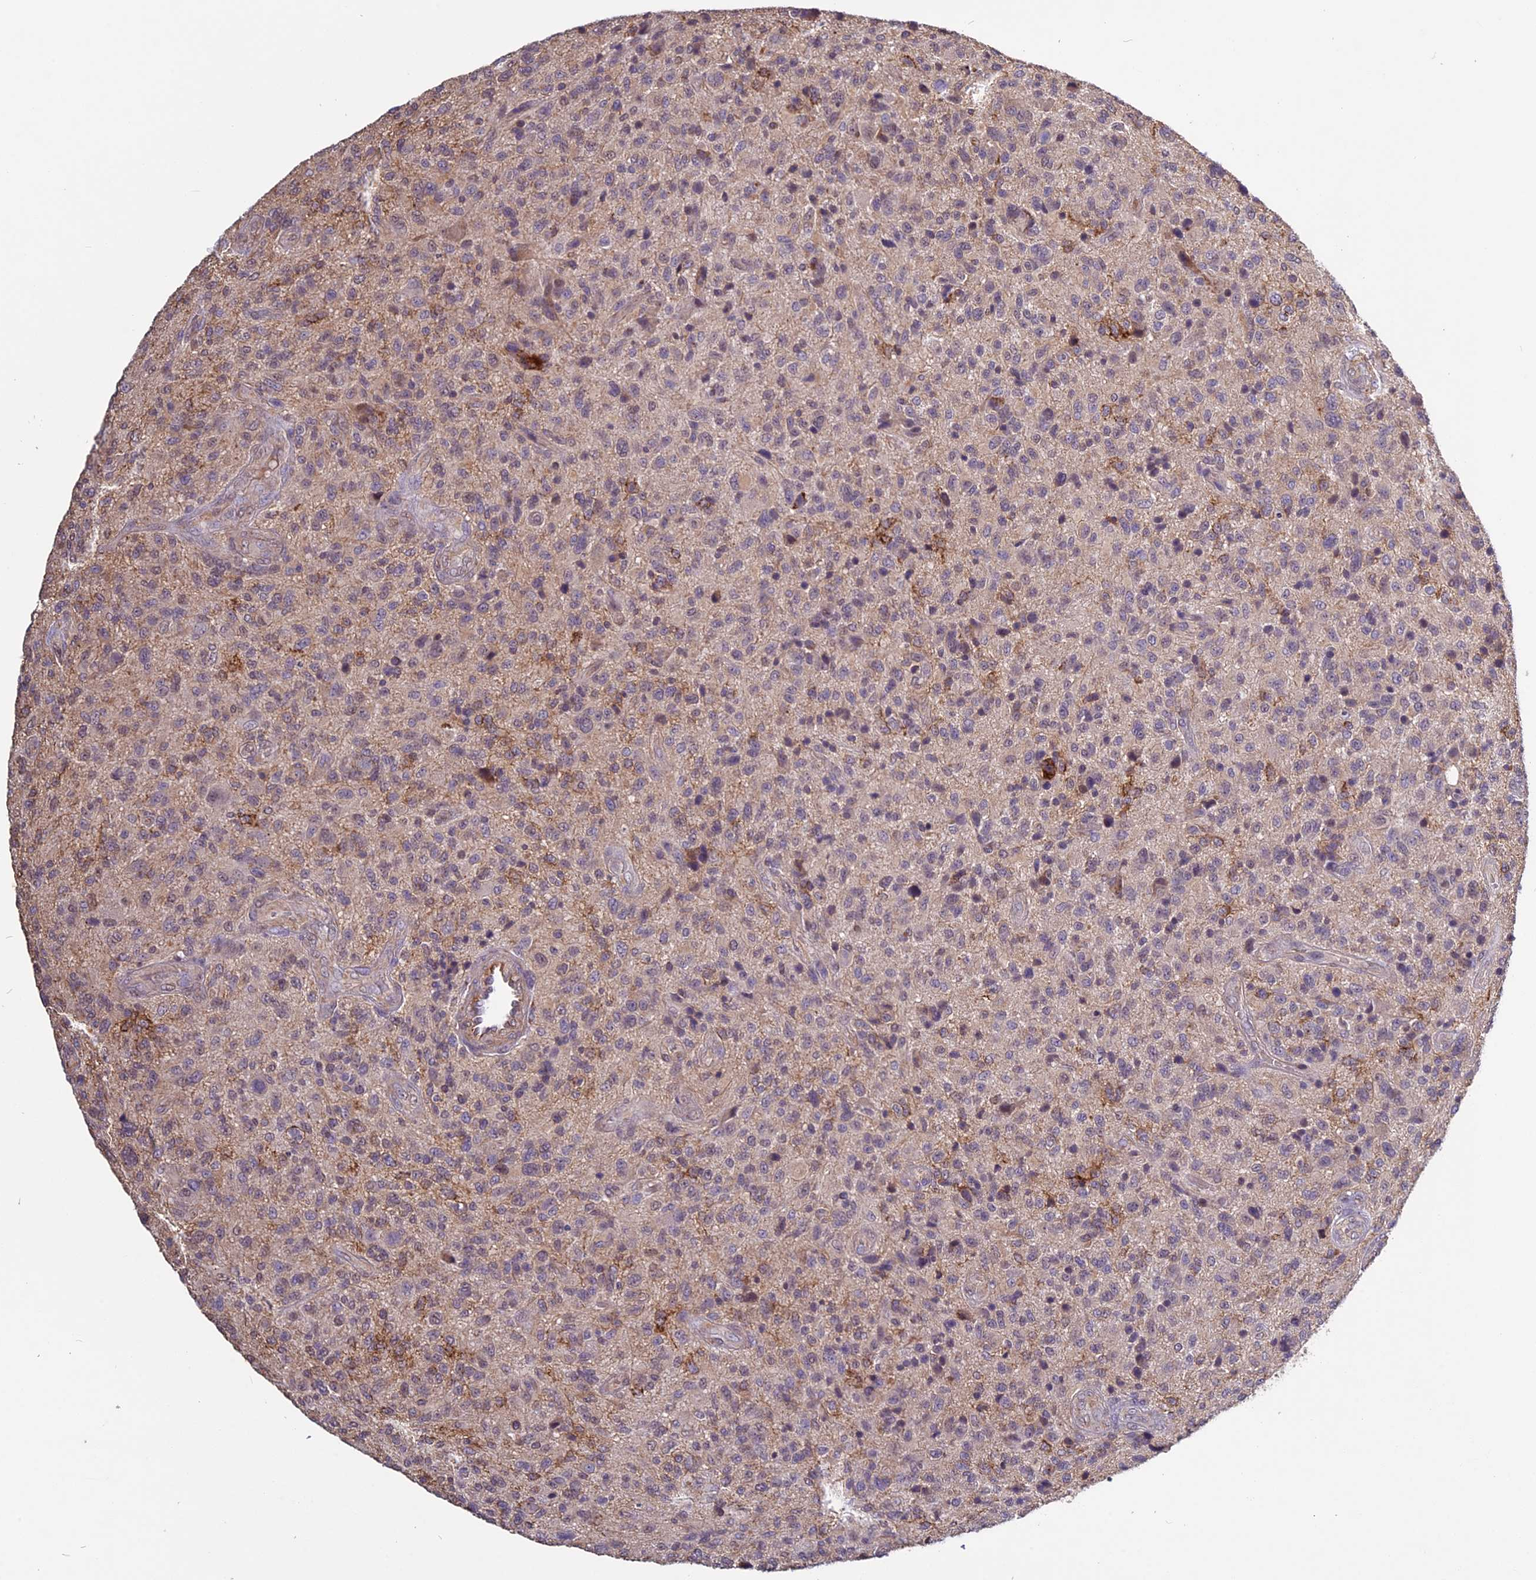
{"staining": {"intensity": "weak", "quantity": "<25%", "location": "cytoplasmic/membranous"}, "tissue": "glioma", "cell_type": "Tumor cells", "image_type": "cancer", "snomed": [{"axis": "morphology", "description": "Glioma, malignant, High grade"}, {"axis": "topography", "description": "Brain"}], "caption": "Malignant glioma (high-grade) was stained to show a protein in brown. There is no significant expression in tumor cells. Brightfield microscopy of immunohistochemistry (IHC) stained with DAB (3,3'-diaminobenzidine) (brown) and hematoxylin (blue), captured at high magnification.", "gene": "C3orf70", "patient": {"sex": "male", "age": 47}}